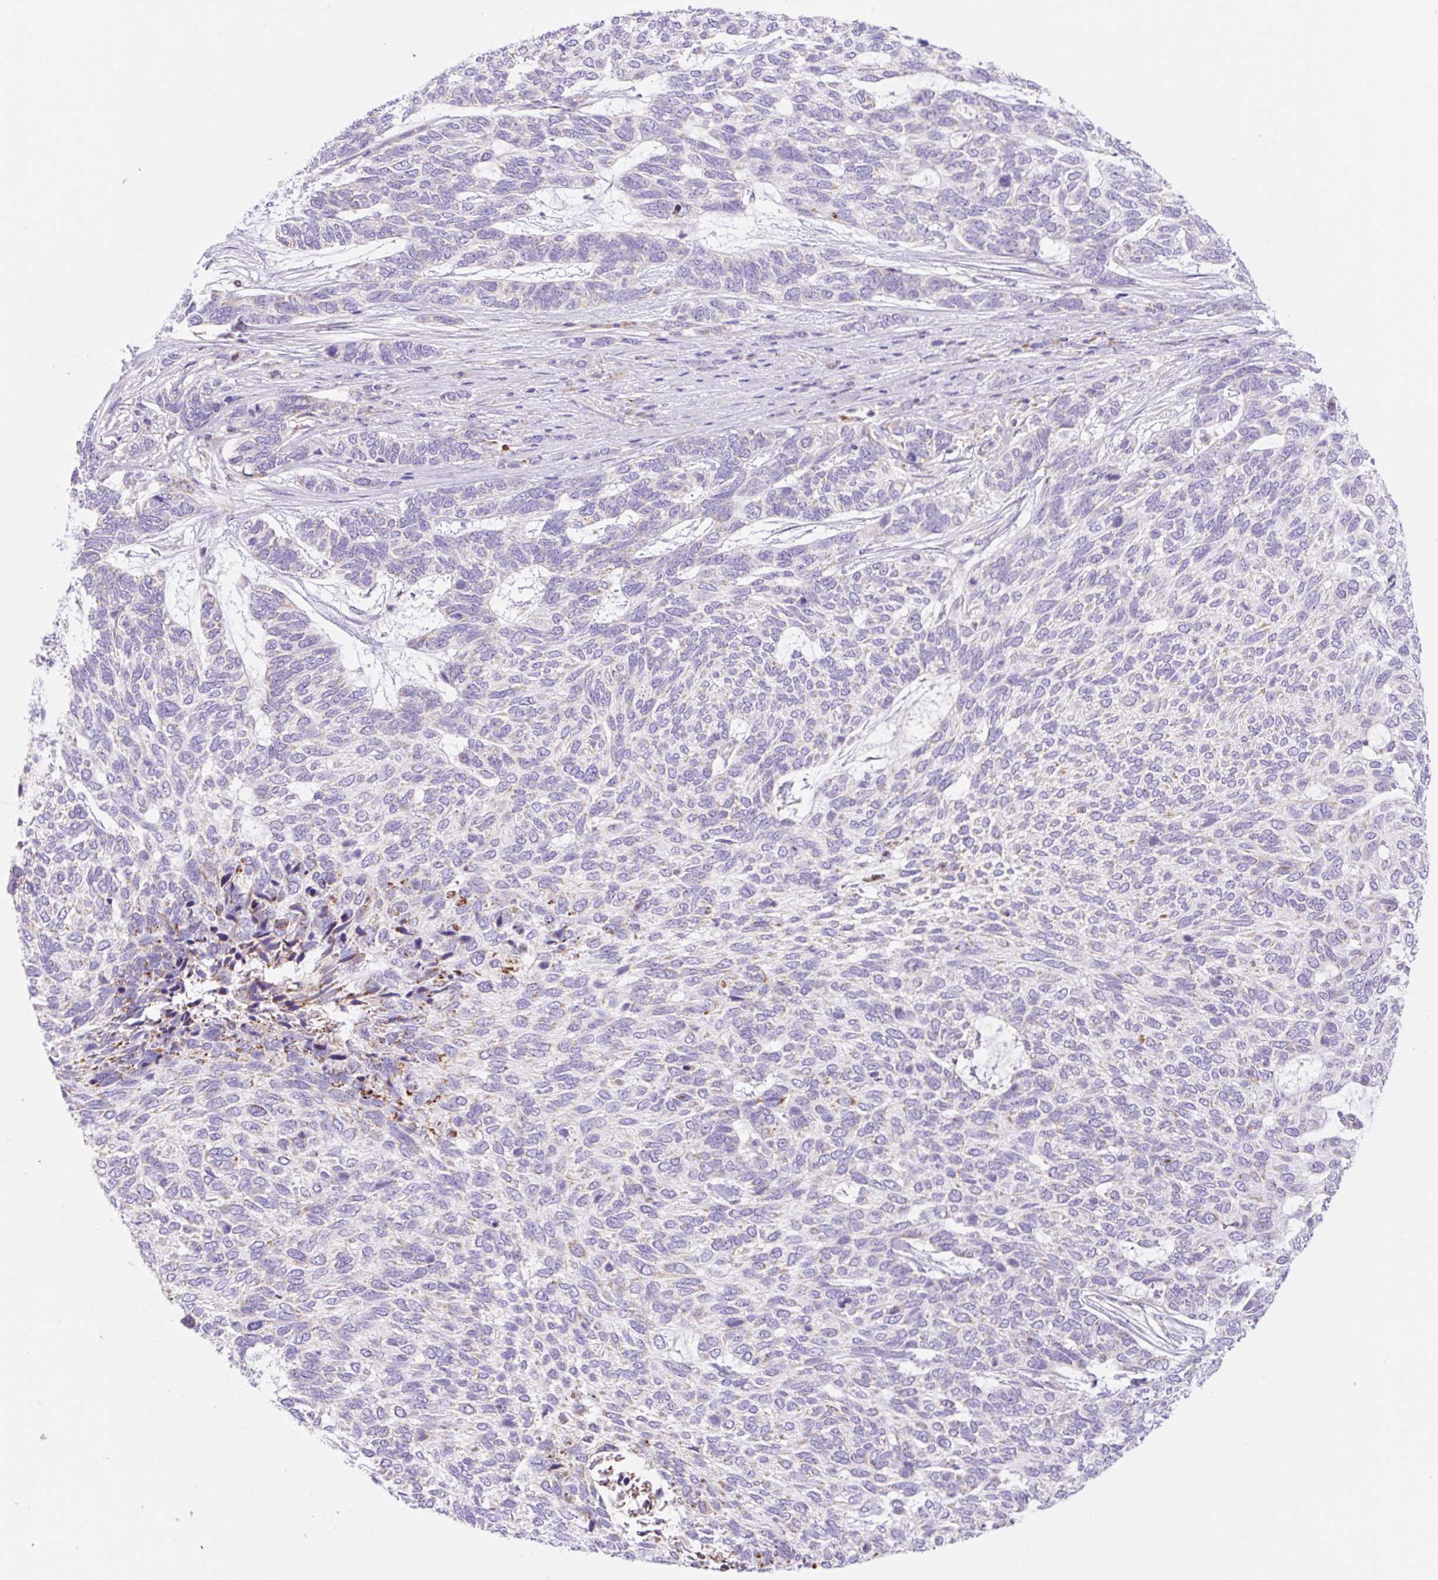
{"staining": {"intensity": "moderate", "quantity": "<25%", "location": "cytoplasmic/membranous"}, "tissue": "skin cancer", "cell_type": "Tumor cells", "image_type": "cancer", "snomed": [{"axis": "morphology", "description": "Basal cell carcinoma"}, {"axis": "topography", "description": "Skin"}], "caption": "Tumor cells show low levels of moderate cytoplasmic/membranous positivity in approximately <25% of cells in human skin basal cell carcinoma. (IHC, brightfield microscopy, high magnification).", "gene": "ETNK2", "patient": {"sex": "female", "age": 65}}